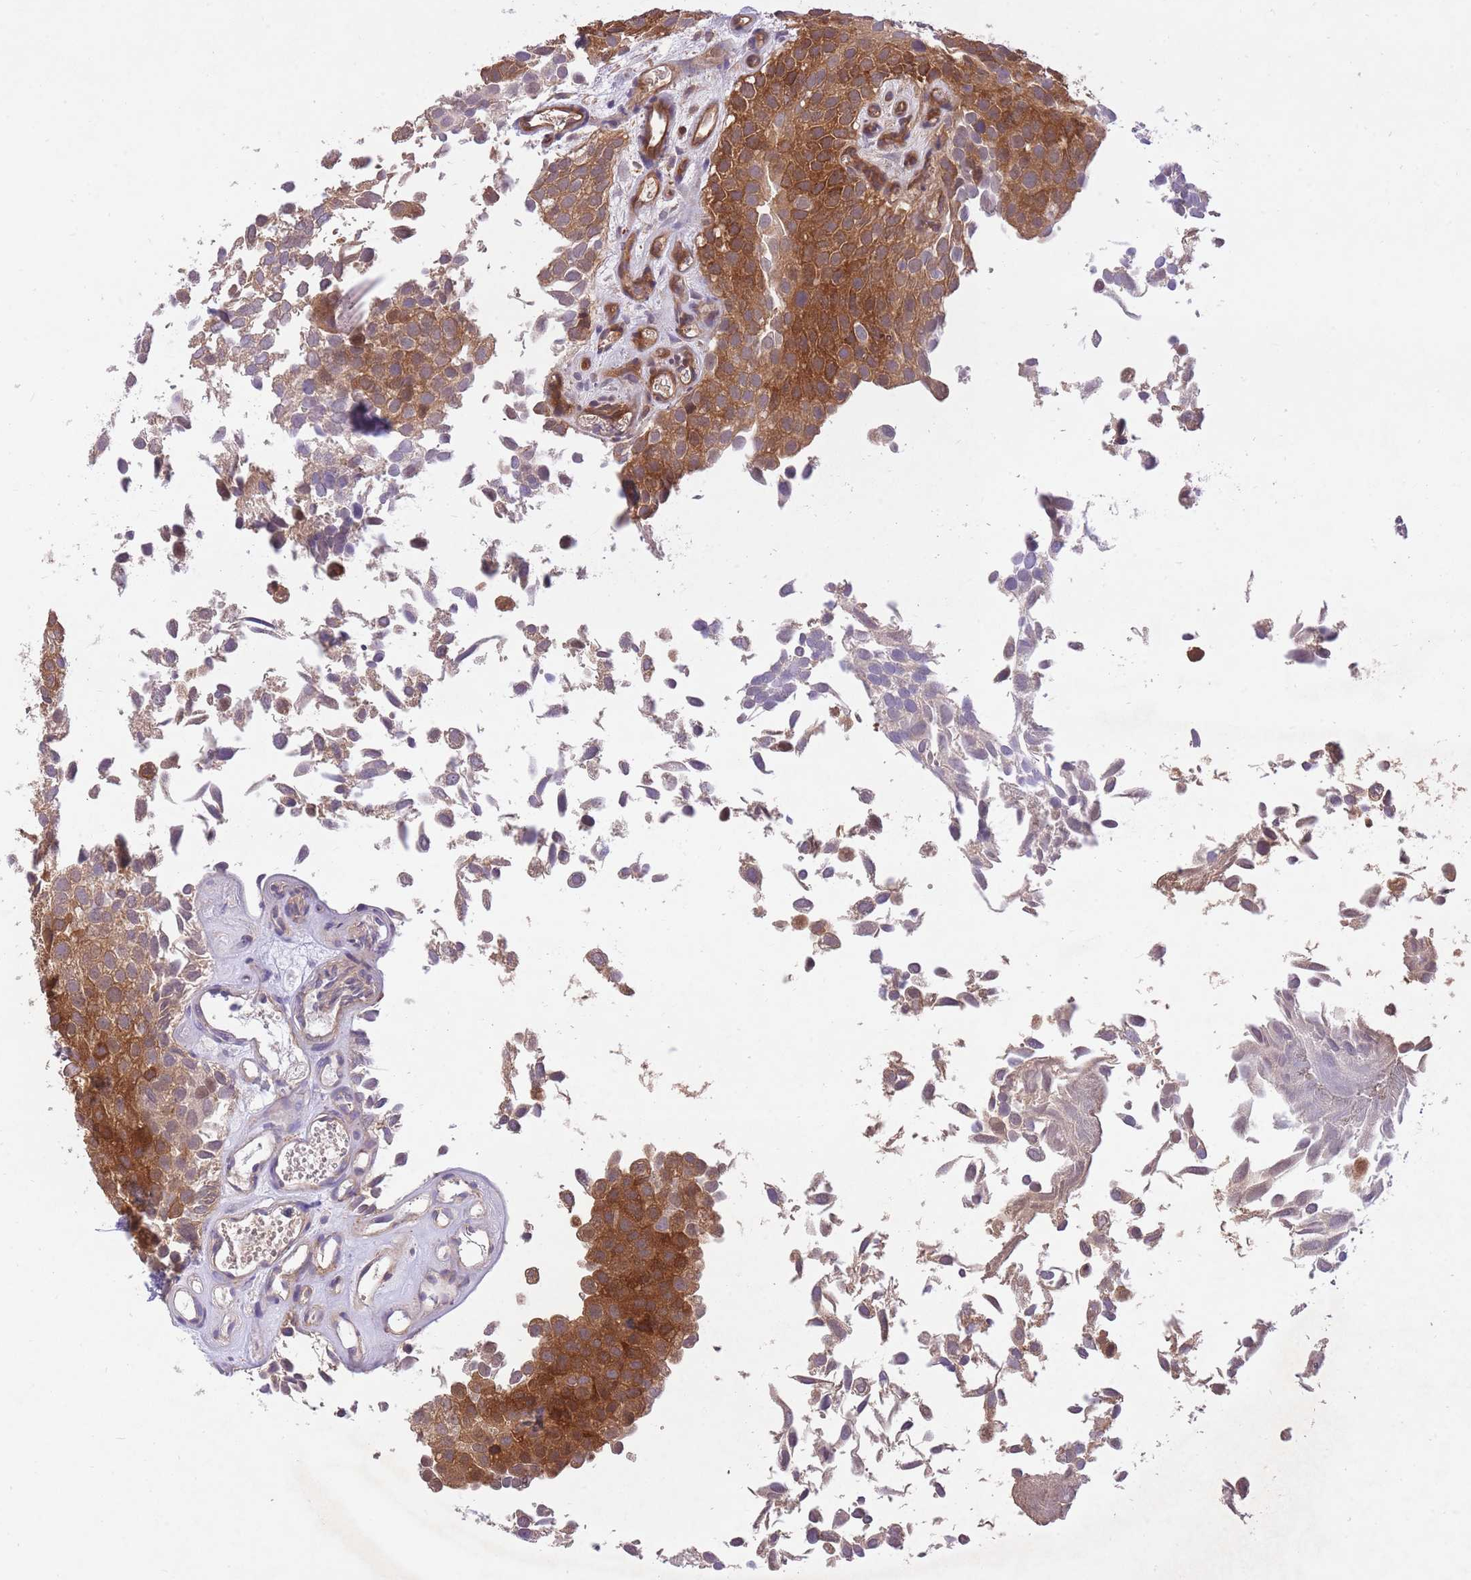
{"staining": {"intensity": "strong", "quantity": ">75%", "location": "cytoplasmic/membranous"}, "tissue": "urothelial cancer", "cell_type": "Tumor cells", "image_type": "cancer", "snomed": [{"axis": "morphology", "description": "Urothelial carcinoma, Low grade"}, {"axis": "topography", "description": "Urinary bladder"}], "caption": "Protein expression analysis of urothelial cancer demonstrates strong cytoplasmic/membranous staining in about >75% of tumor cells. (Brightfield microscopy of DAB IHC at high magnification).", "gene": "PREP", "patient": {"sex": "male", "age": 88}}